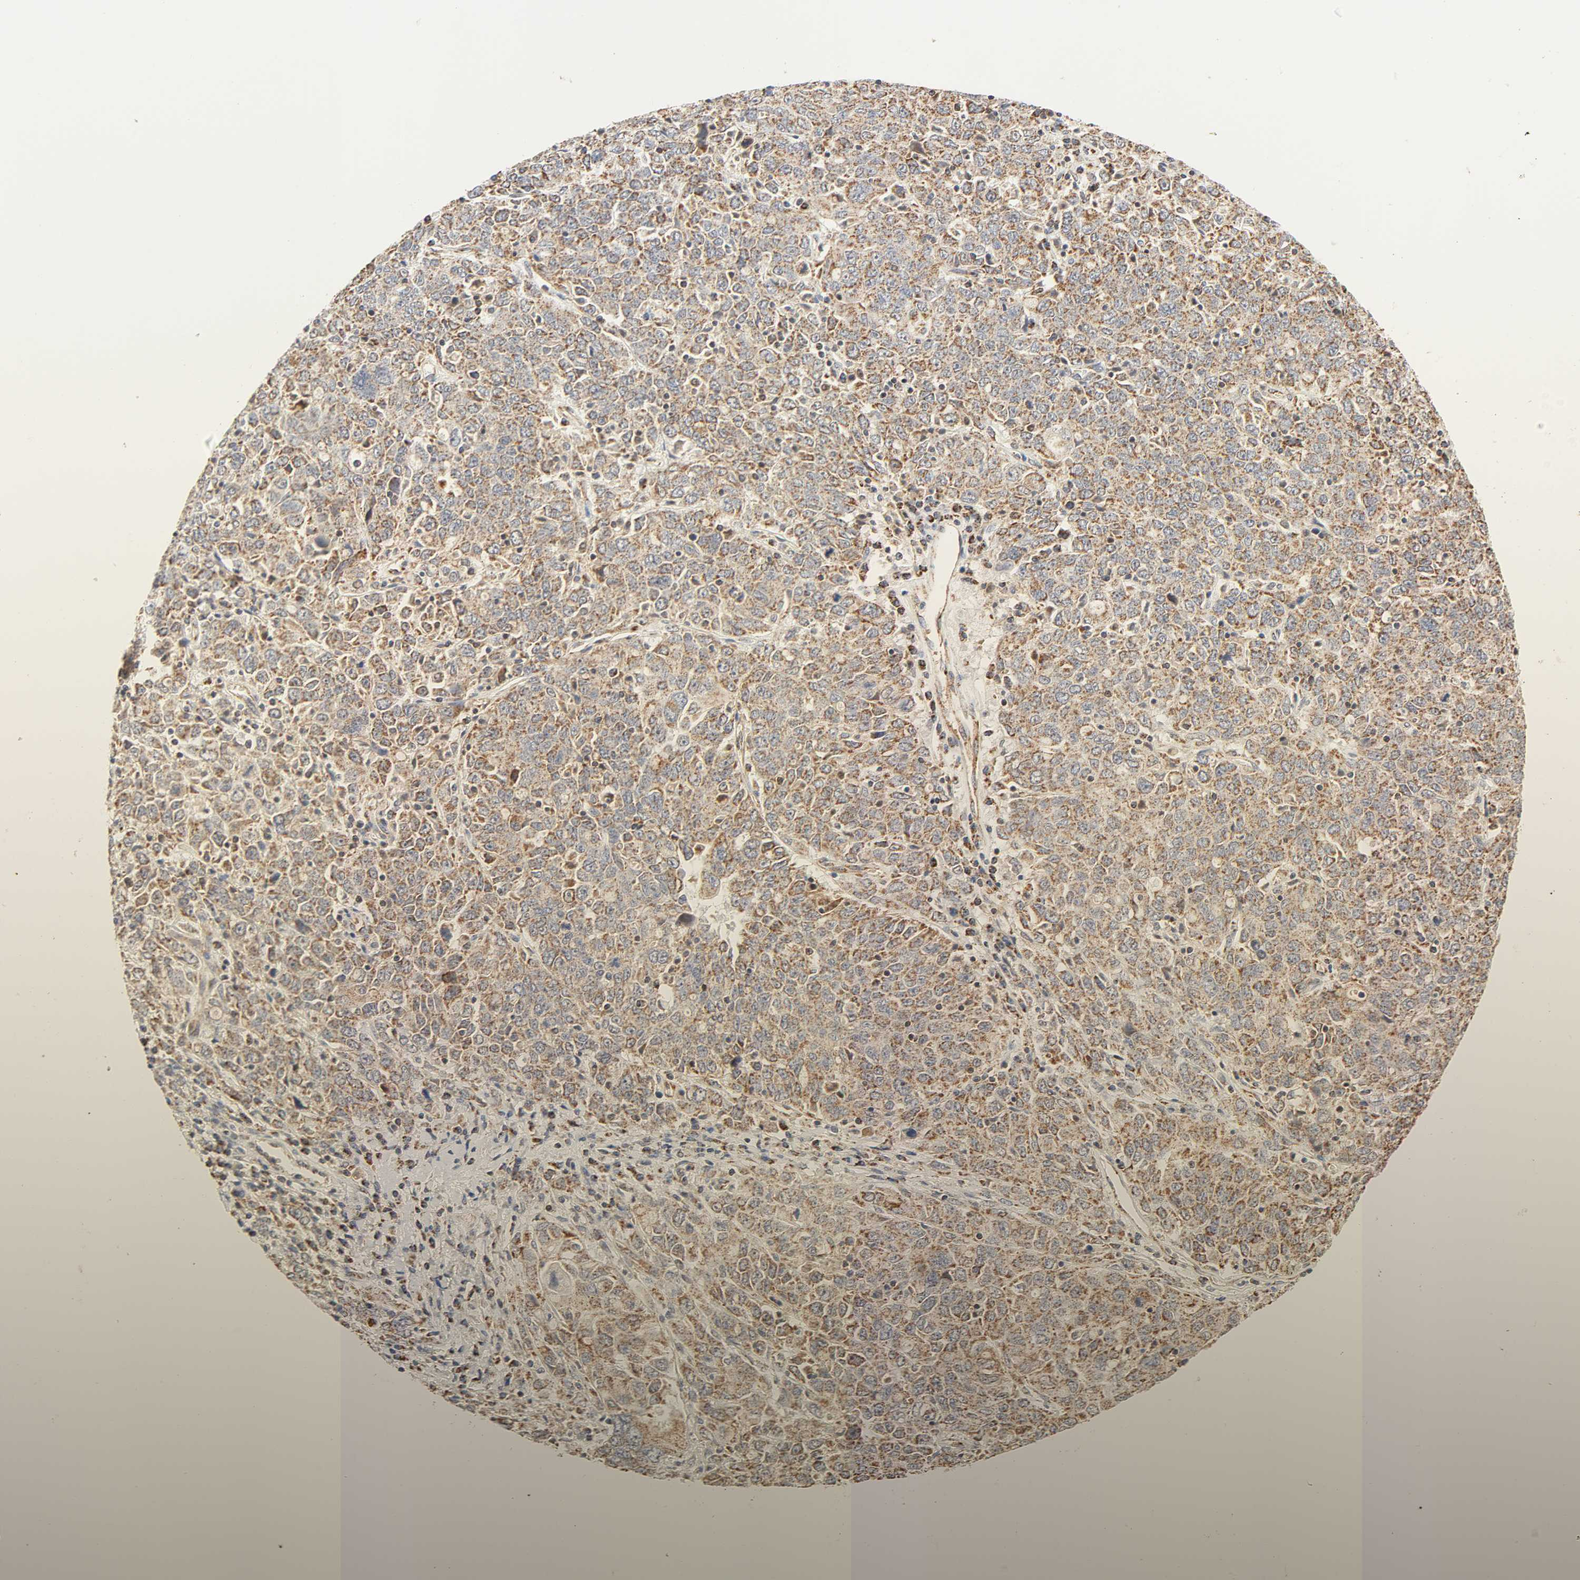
{"staining": {"intensity": "moderate", "quantity": ">75%", "location": "cytoplasmic/membranous"}, "tissue": "ovarian cancer", "cell_type": "Tumor cells", "image_type": "cancer", "snomed": [{"axis": "morphology", "description": "Carcinoma, endometroid"}, {"axis": "topography", "description": "Ovary"}], "caption": "Tumor cells show medium levels of moderate cytoplasmic/membranous staining in about >75% of cells in human ovarian endometroid carcinoma.", "gene": "ZMAT5", "patient": {"sex": "female", "age": 62}}